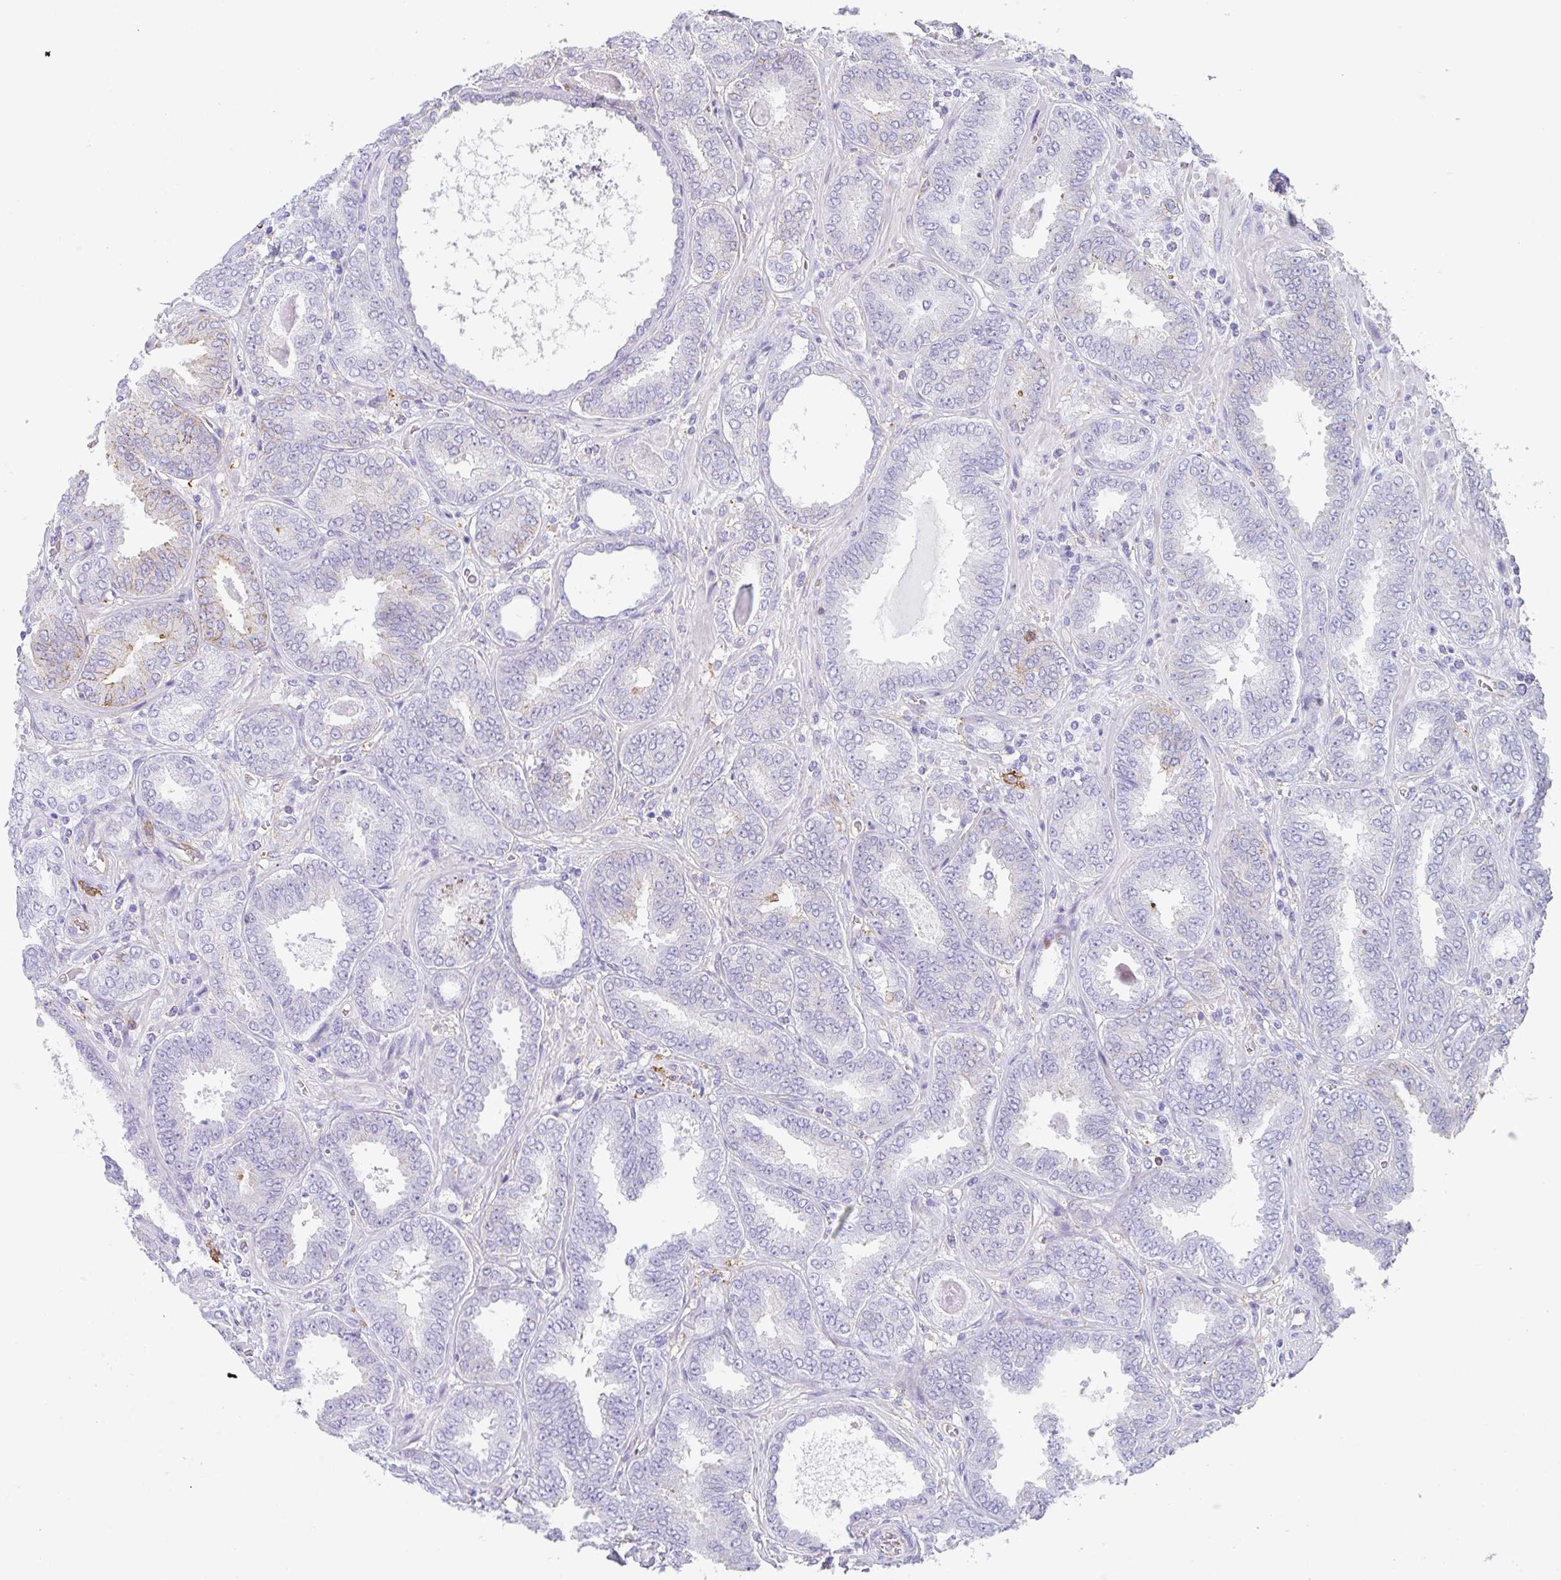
{"staining": {"intensity": "negative", "quantity": "none", "location": "none"}, "tissue": "prostate cancer", "cell_type": "Tumor cells", "image_type": "cancer", "snomed": [{"axis": "morphology", "description": "Adenocarcinoma, High grade"}, {"axis": "topography", "description": "Prostate"}], "caption": "IHC image of prostate cancer (high-grade adenocarcinoma) stained for a protein (brown), which exhibits no expression in tumor cells.", "gene": "DBN1", "patient": {"sex": "male", "age": 72}}